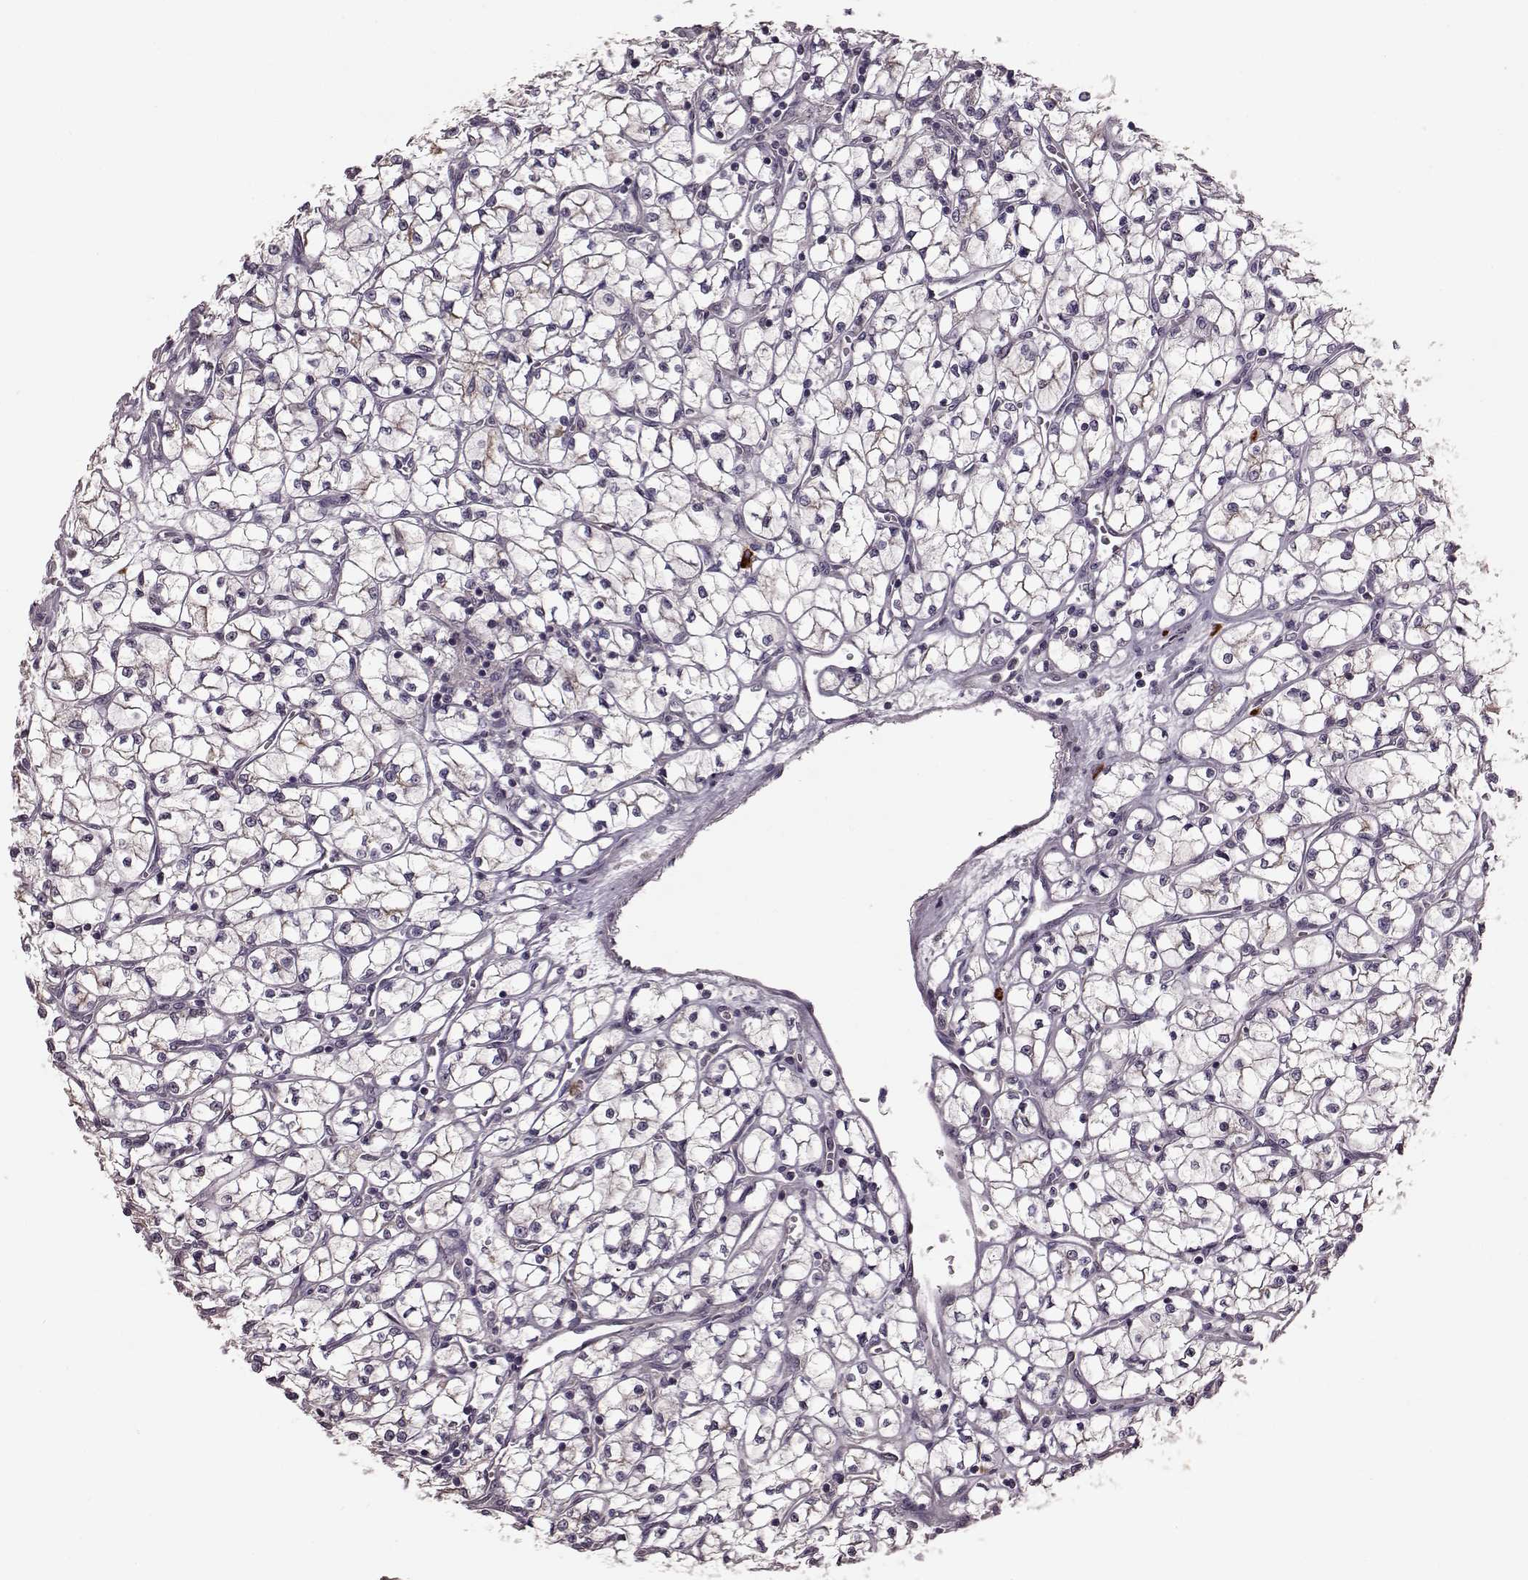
{"staining": {"intensity": "moderate", "quantity": "<25%", "location": "cytoplasmic/membranous"}, "tissue": "renal cancer", "cell_type": "Tumor cells", "image_type": "cancer", "snomed": [{"axis": "morphology", "description": "Adenocarcinoma, NOS"}, {"axis": "topography", "description": "Kidney"}], "caption": "A low amount of moderate cytoplasmic/membranous expression is identified in about <25% of tumor cells in renal adenocarcinoma tissue. (Brightfield microscopy of DAB IHC at high magnification).", "gene": "SLC52A3", "patient": {"sex": "female", "age": 64}}